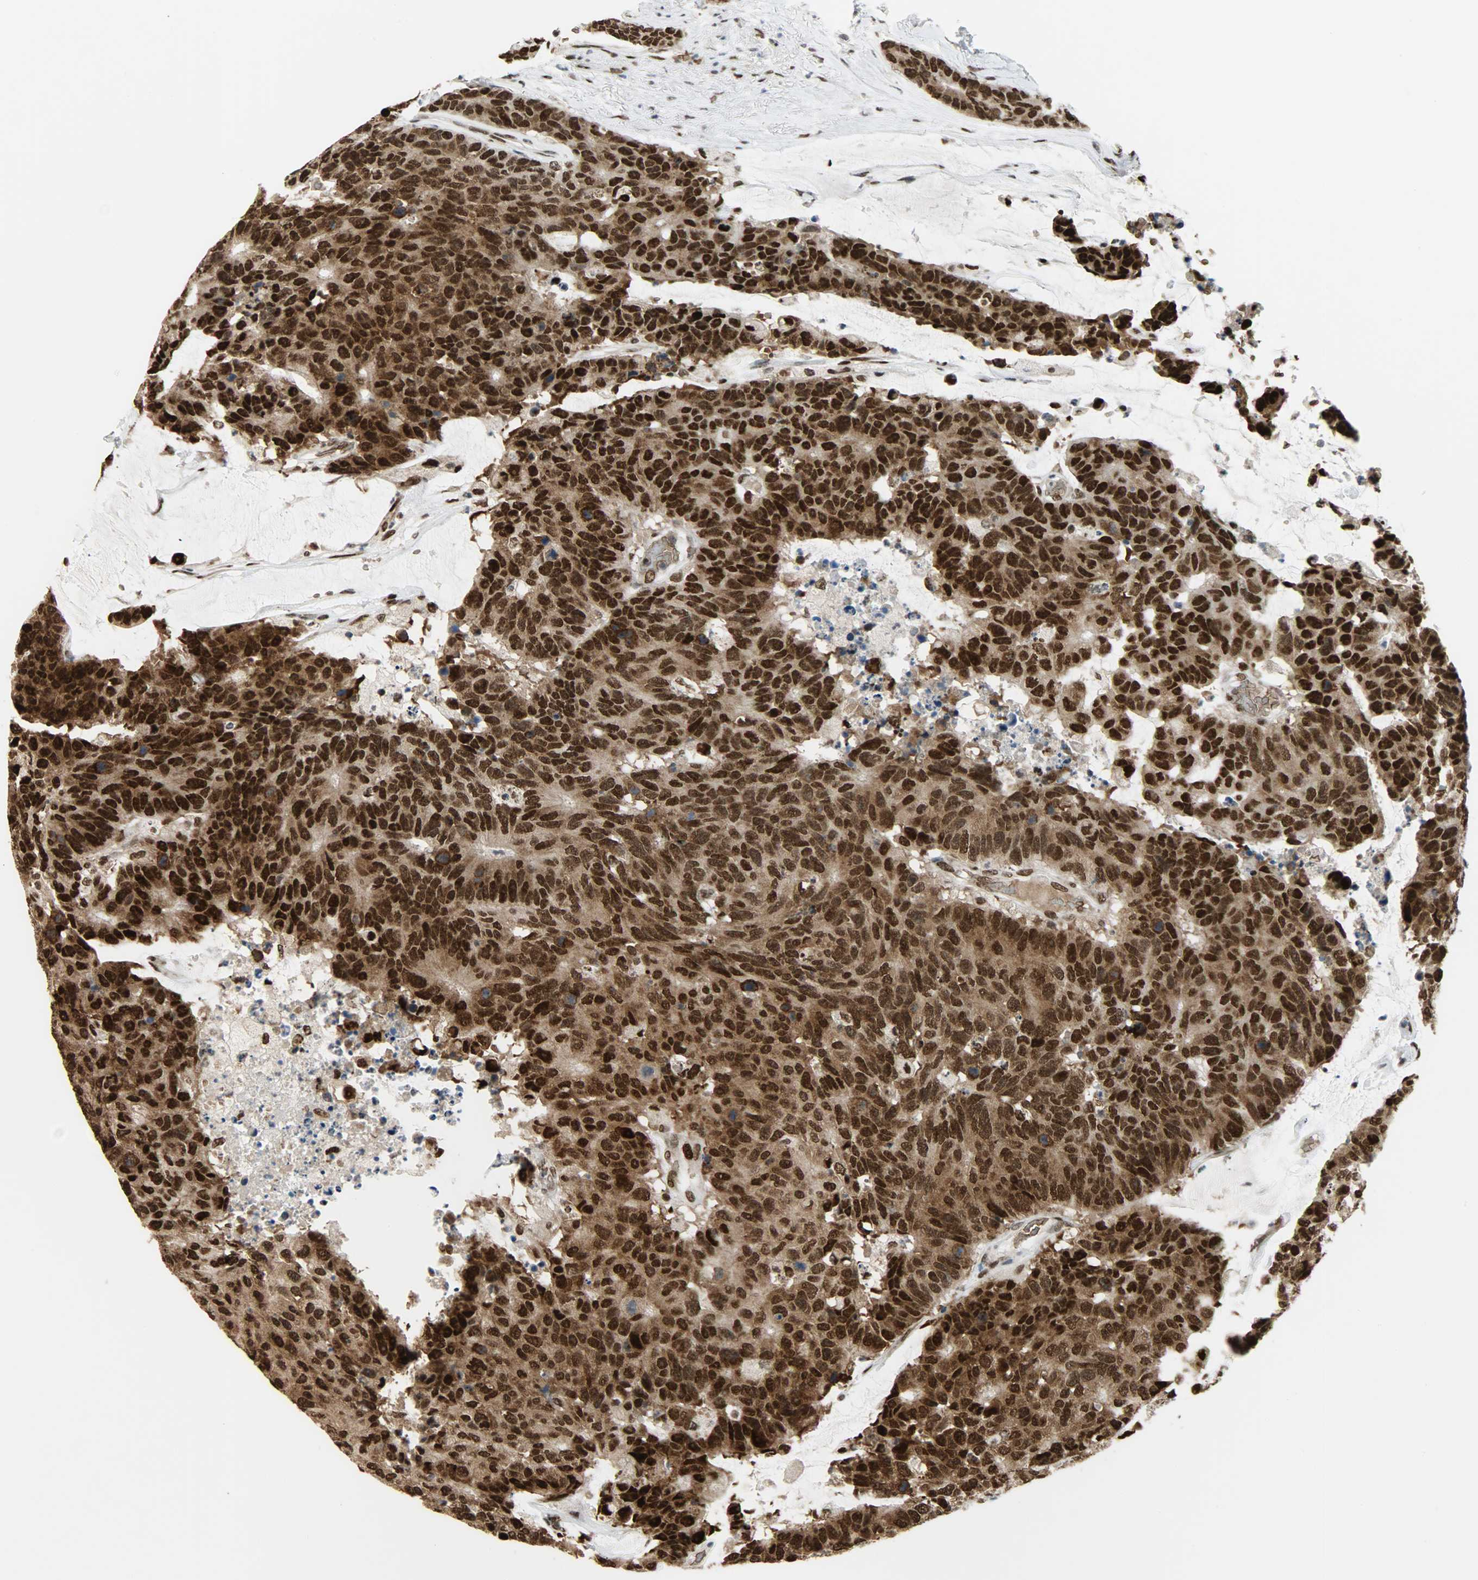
{"staining": {"intensity": "strong", "quantity": ">75%", "location": "cytoplasmic/membranous,nuclear"}, "tissue": "colorectal cancer", "cell_type": "Tumor cells", "image_type": "cancer", "snomed": [{"axis": "morphology", "description": "Adenocarcinoma, NOS"}, {"axis": "topography", "description": "Colon"}], "caption": "Tumor cells exhibit high levels of strong cytoplasmic/membranous and nuclear expression in approximately >75% of cells in adenocarcinoma (colorectal). The protein is shown in brown color, while the nuclei are stained blue.", "gene": "SNAI1", "patient": {"sex": "female", "age": 86}}